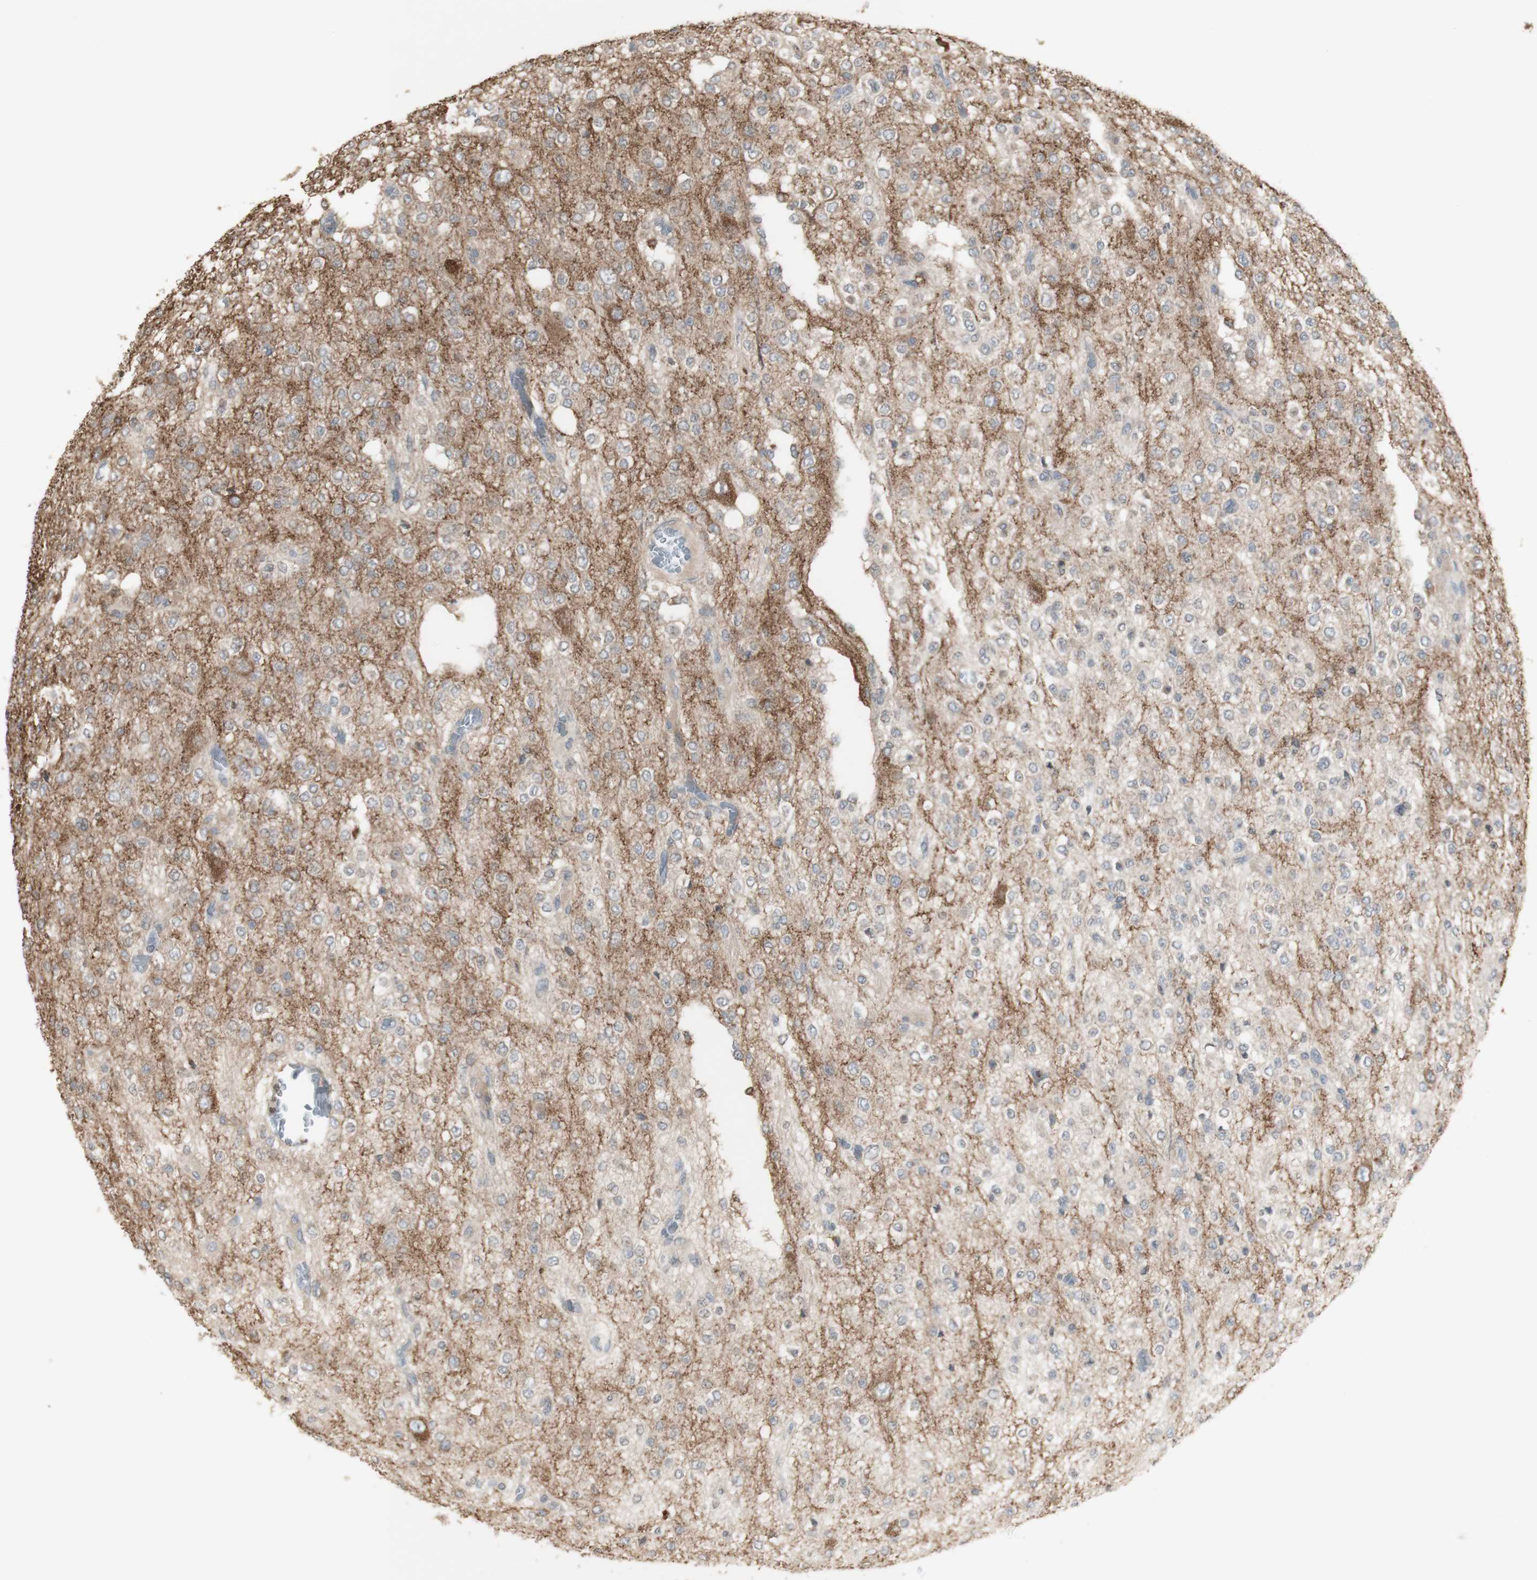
{"staining": {"intensity": "negative", "quantity": "none", "location": "none"}, "tissue": "glioma", "cell_type": "Tumor cells", "image_type": "cancer", "snomed": [{"axis": "morphology", "description": "Glioma, malignant, Low grade"}, {"axis": "topography", "description": "Brain"}], "caption": "Immunohistochemistry photomicrograph of glioma stained for a protein (brown), which displays no positivity in tumor cells. Nuclei are stained in blue.", "gene": "ATP6V1E1", "patient": {"sex": "male", "age": 38}}